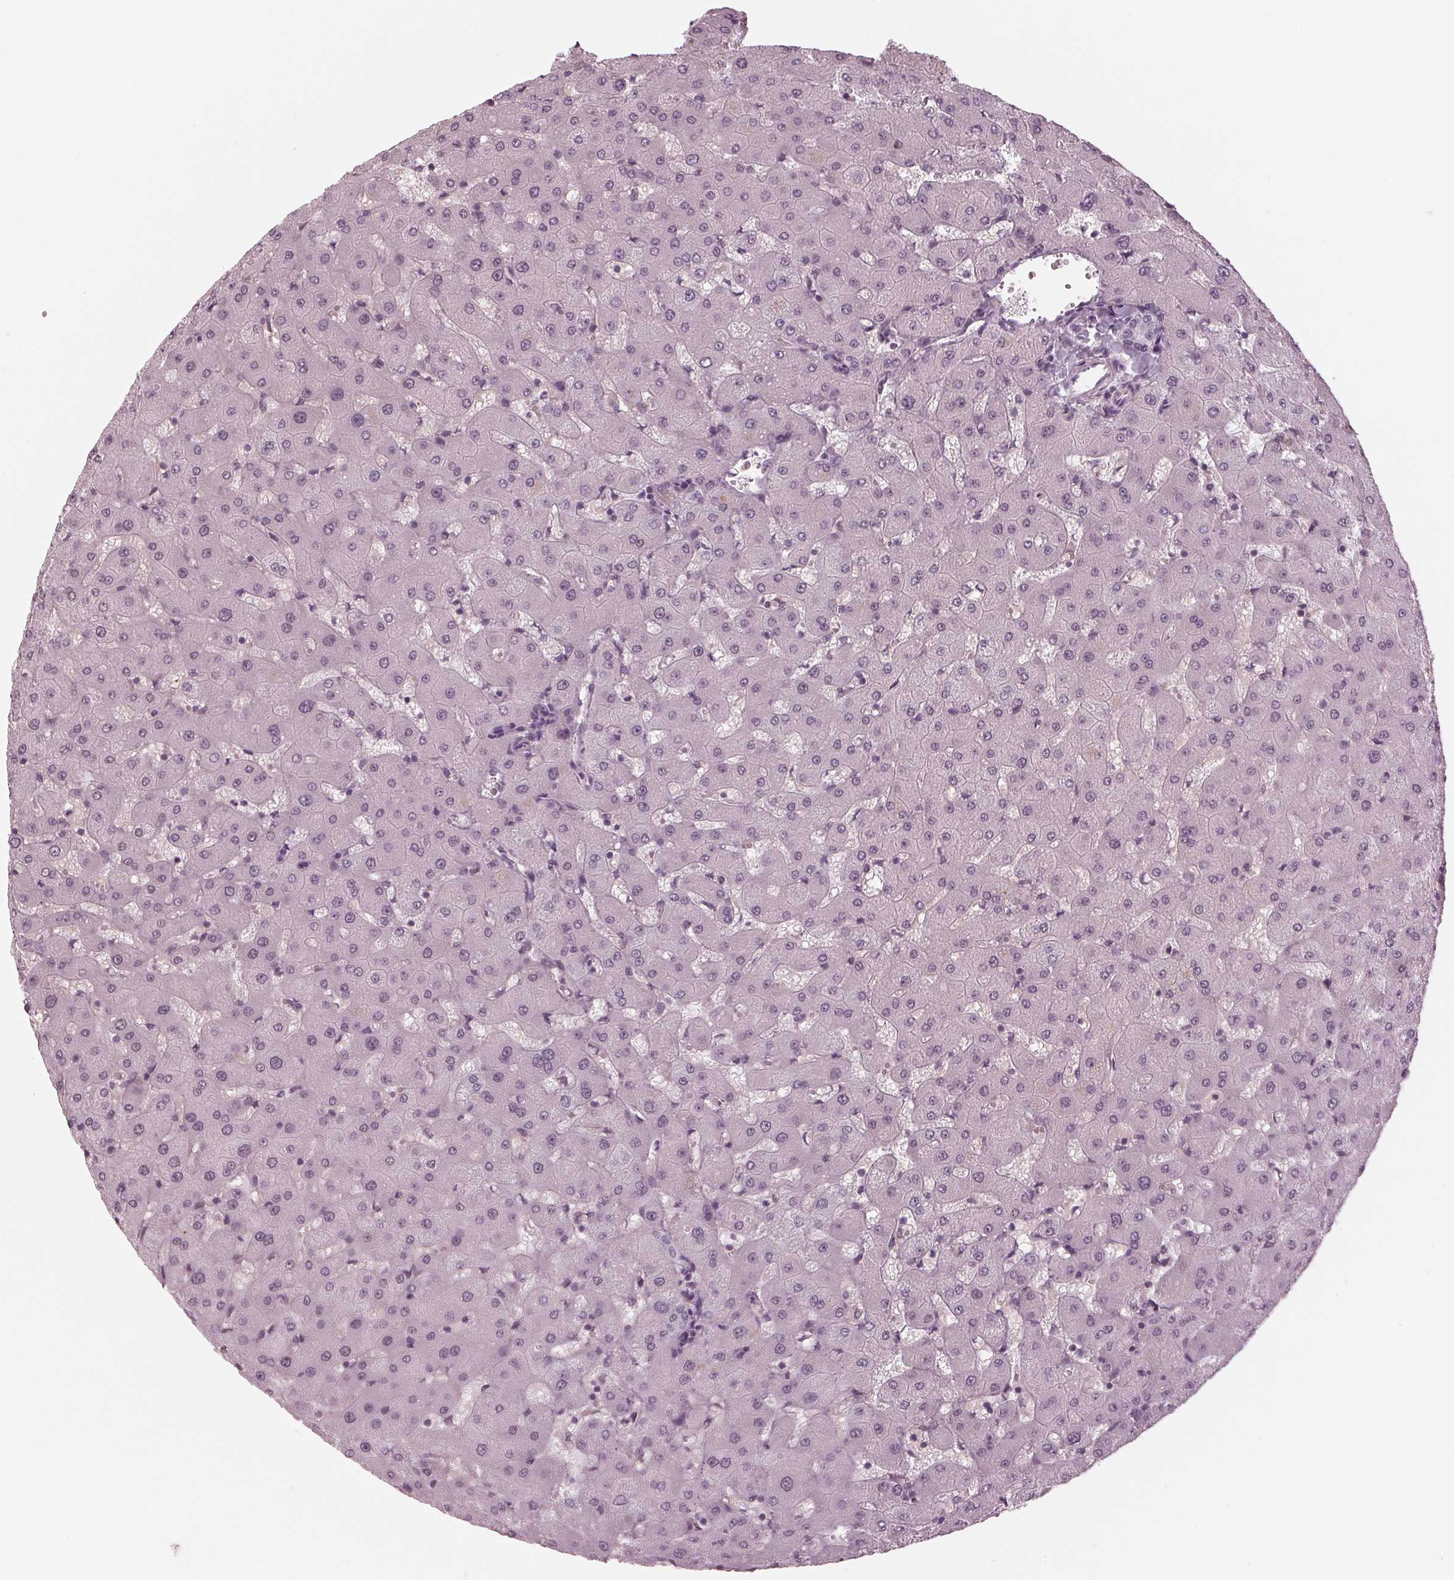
{"staining": {"intensity": "negative", "quantity": "none", "location": "none"}, "tissue": "liver", "cell_type": "Cholangiocytes", "image_type": "normal", "snomed": [{"axis": "morphology", "description": "Normal tissue, NOS"}, {"axis": "topography", "description": "Liver"}], "caption": "Image shows no significant protein staining in cholangiocytes of normal liver.", "gene": "DNMT3L", "patient": {"sex": "female", "age": 63}}